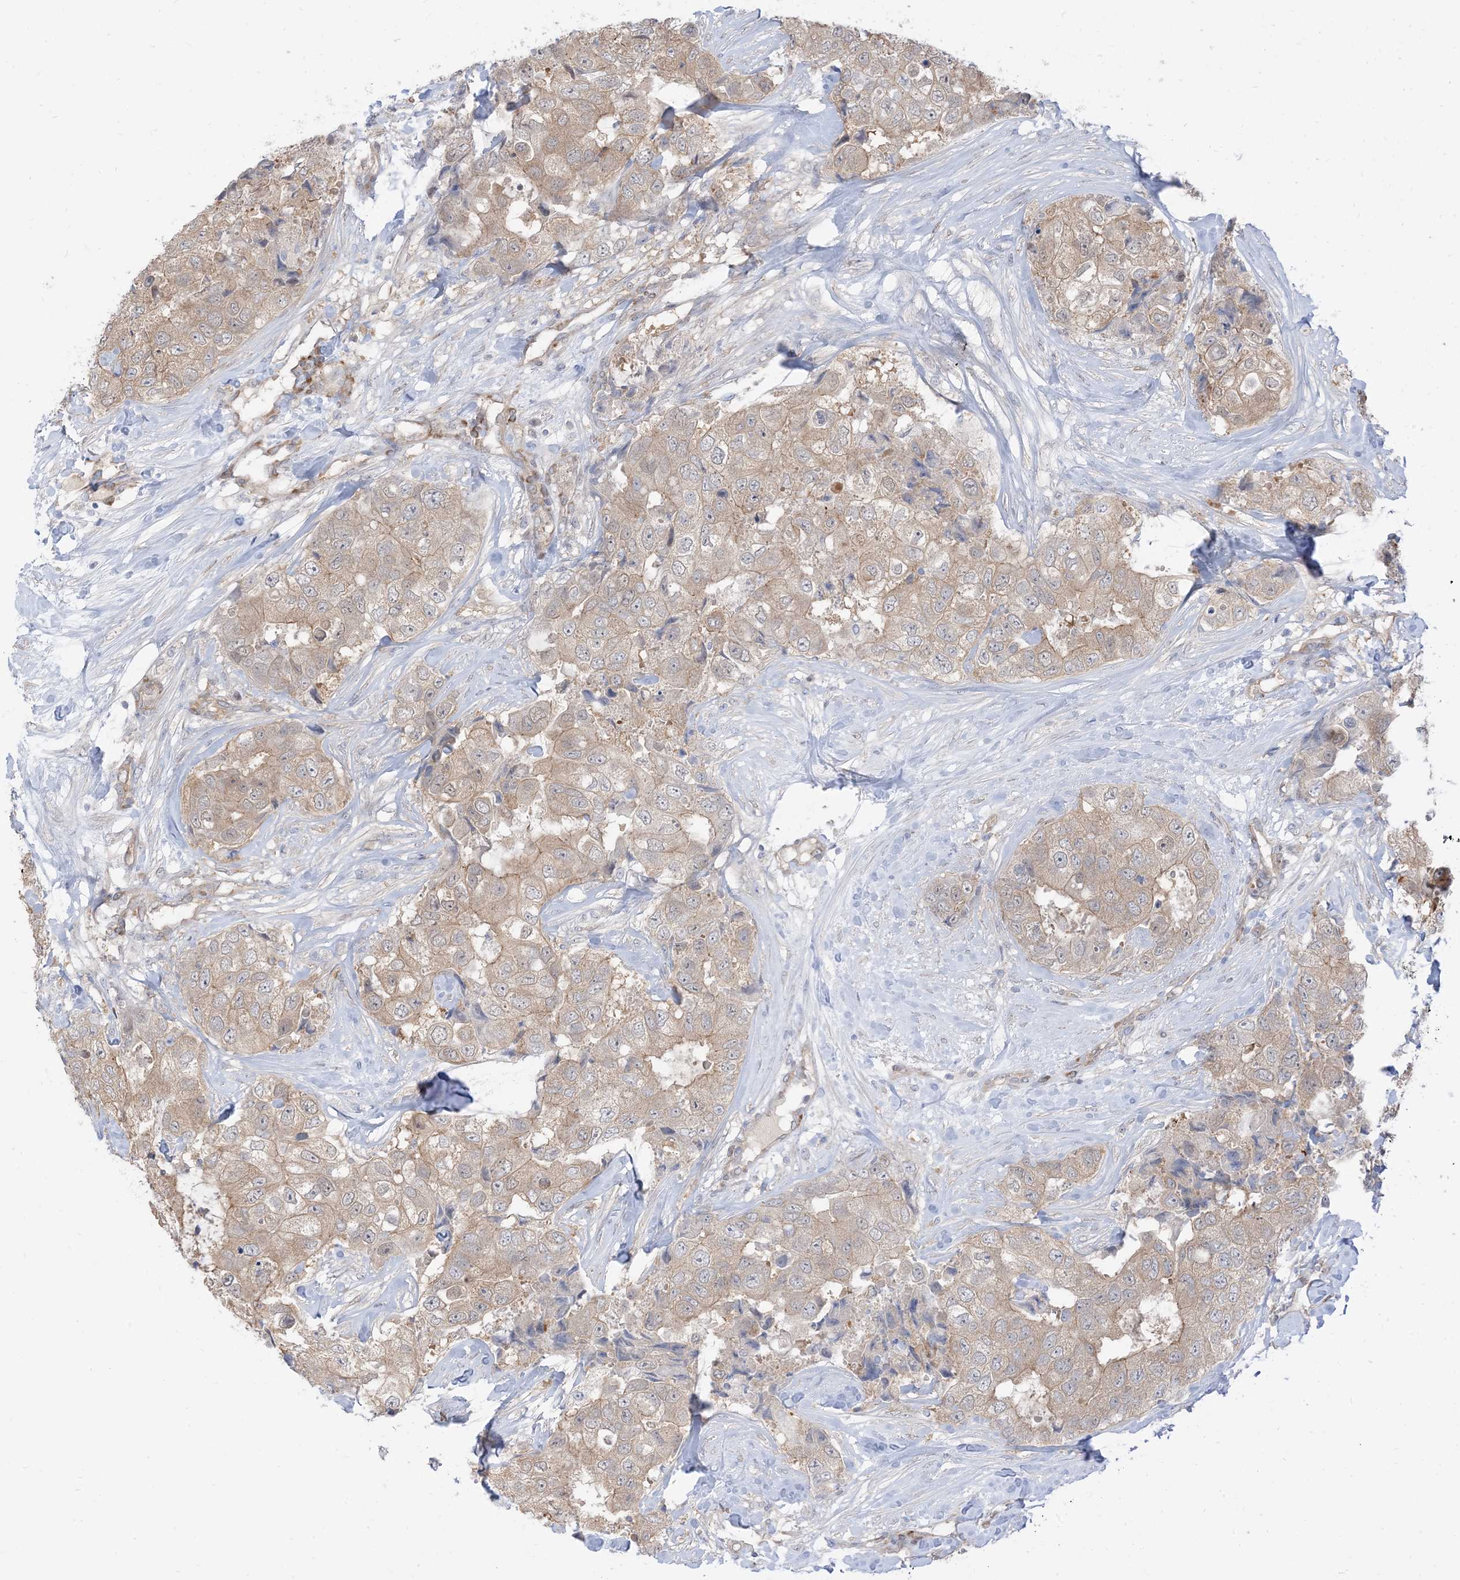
{"staining": {"intensity": "weak", "quantity": "25%-75%", "location": "cytoplasmic/membranous"}, "tissue": "breast cancer", "cell_type": "Tumor cells", "image_type": "cancer", "snomed": [{"axis": "morphology", "description": "Duct carcinoma"}, {"axis": "topography", "description": "Breast"}], "caption": "Tumor cells demonstrate weak cytoplasmic/membranous positivity in about 25%-75% of cells in infiltrating ductal carcinoma (breast). Using DAB (3,3'-diaminobenzidine) (brown) and hematoxylin (blue) stains, captured at high magnification using brightfield microscopy.", "gene": "RIN1", "patient": {"sex": "female", "age": 62}}